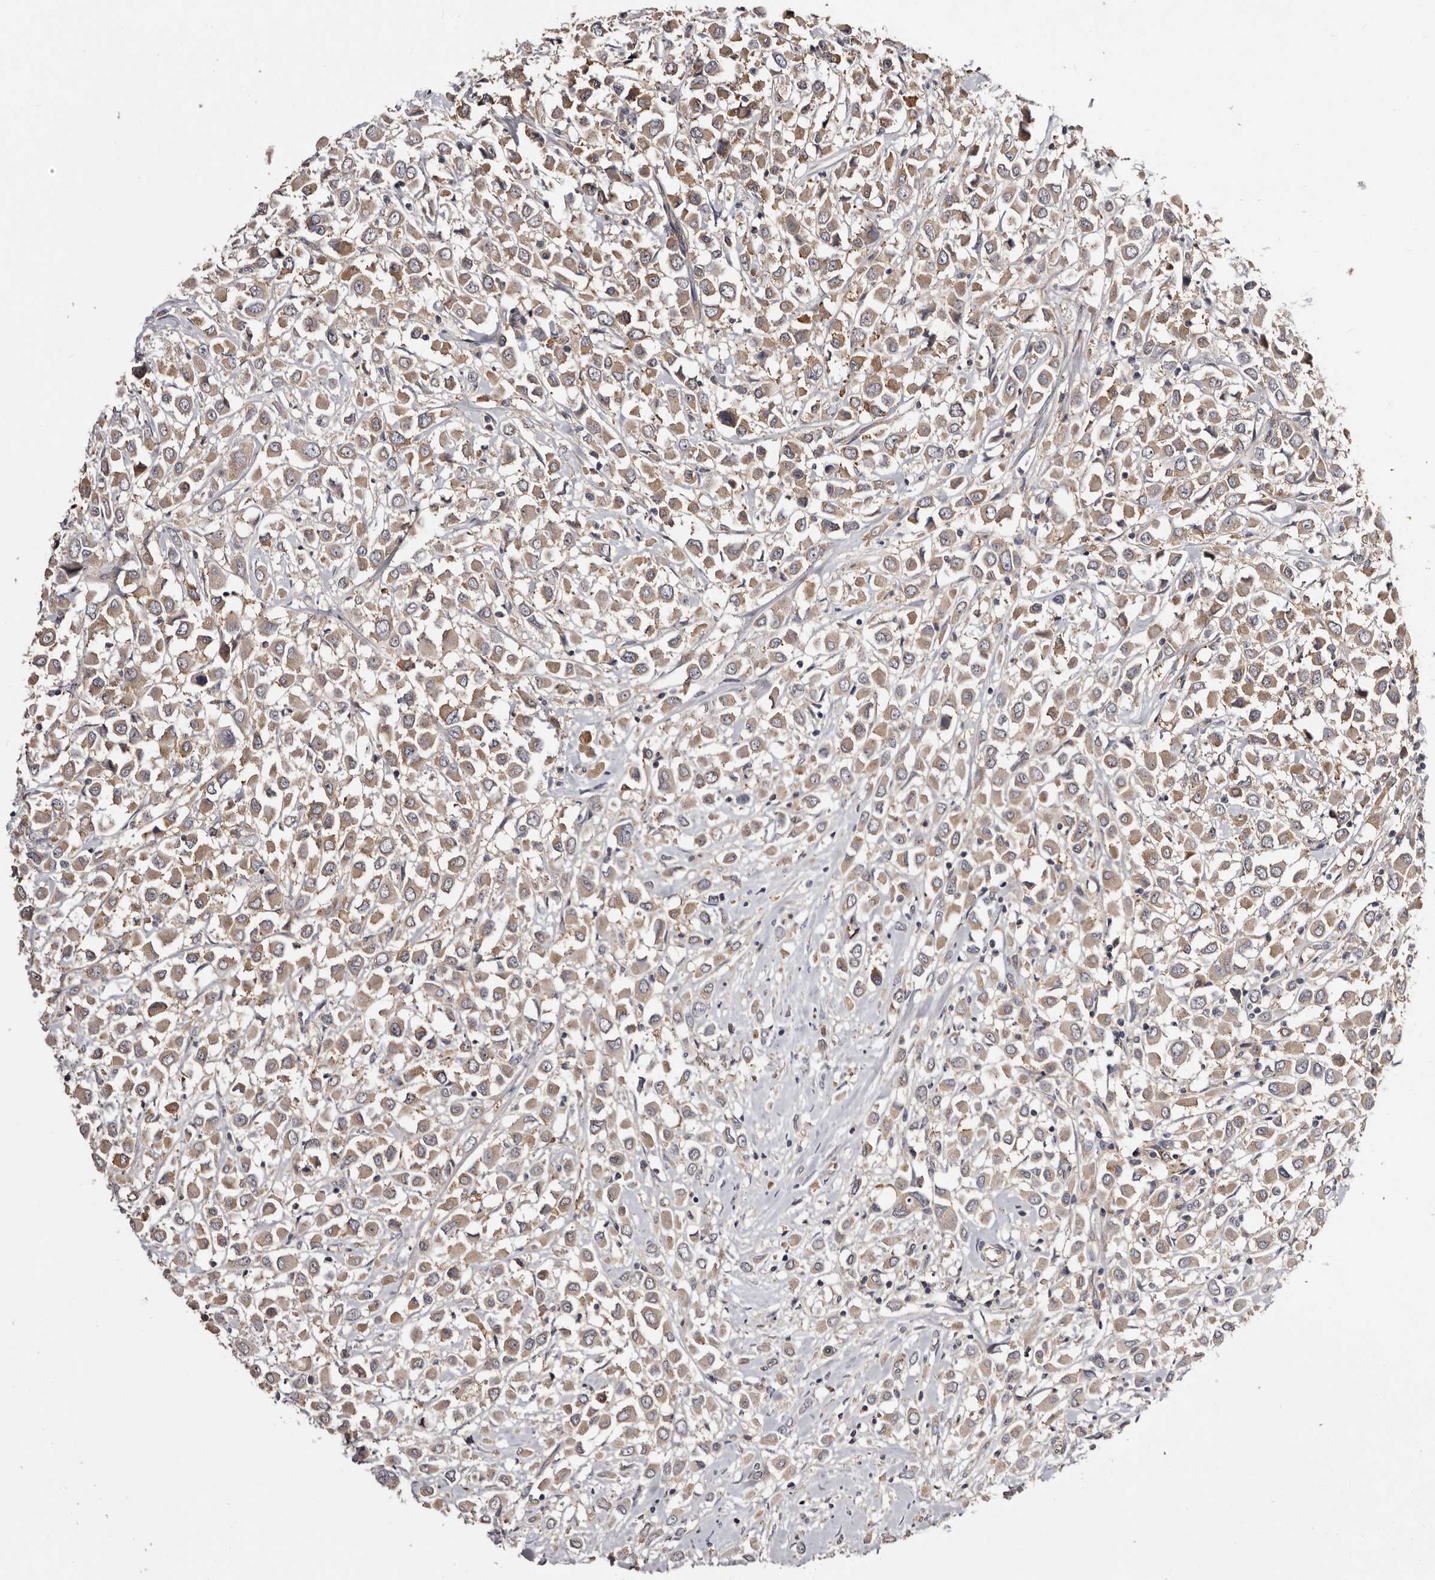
{"staining": {"intensity": "moderate", "quantity": ">75%", "location": "cytoplasmic/membranous"}, "tissue": "breast cancer", "cell_type": "Tumor cells", "image_type": "cancer", "snomed": [{"axis": "morphology", "description": "Duct carcinoma"}, {"axis": "topography", "description": "Breast"}], "caption": "Tumor cells reveal medium levels of moderate cytoplasmic/membranous positivity in about >75% of cells in breast cancer (intraductal carcinoma).", "gene": "LTV1", "patient": {"sex": "female", "age": 61}}